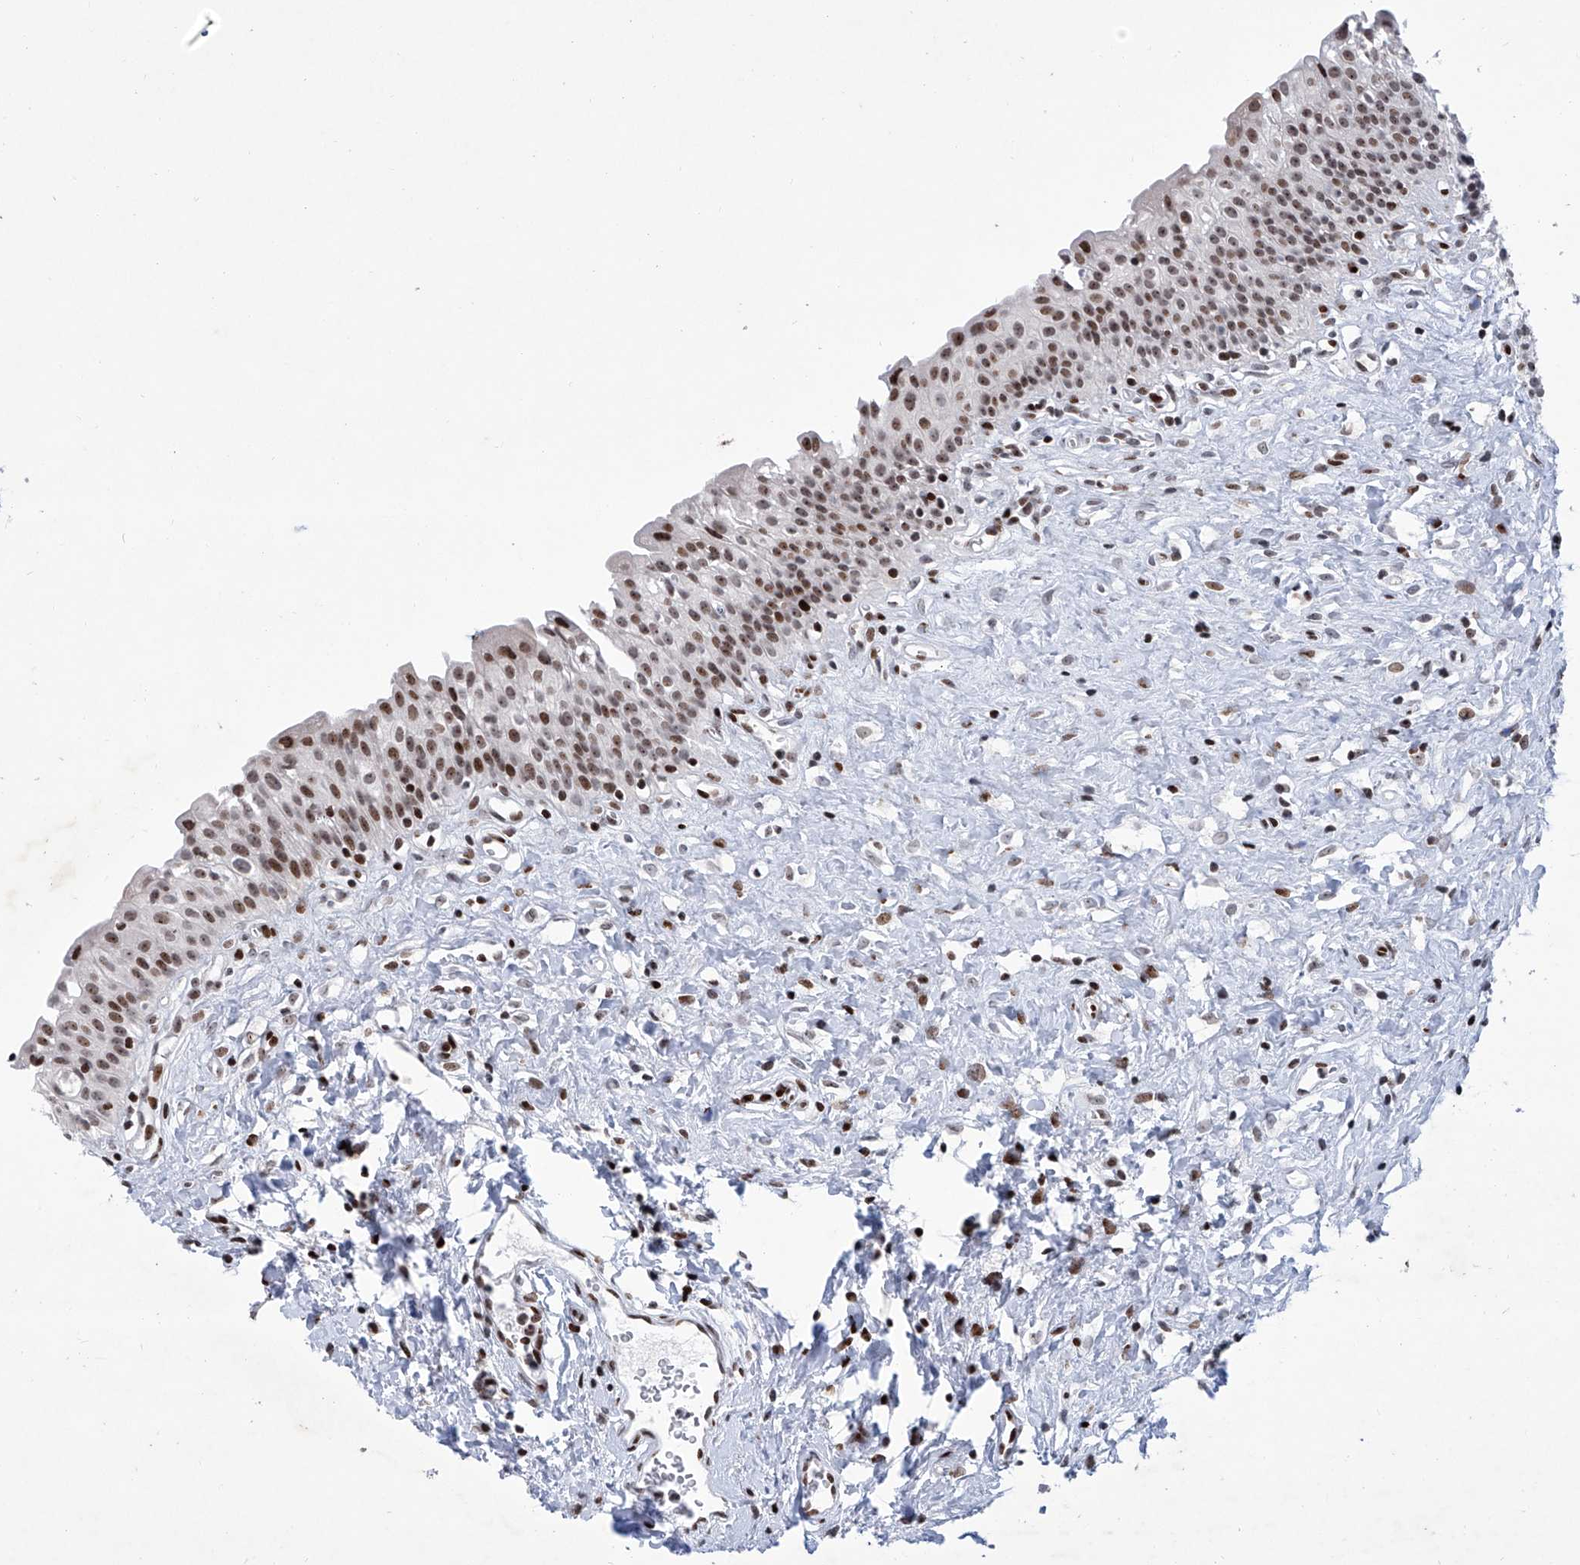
{"staining": {"intensity": "moderate", "quantity": ">75%", "location": "nuclear"}, "tissue": "urinary bladder", "cell_type": "Urothelial cells", "image_type": "normal", "snomed": [{"axis": "morphology", "description": "Normal tissue, NOS"}, {"axis": "topography", "description": "Urinary bladder"}], "caption": "High-power microscopy captured an IHC histopathology image of unremarkable urinary bladder, revealing moderate nuclear staining in approximately >75% of urothelial cells.", "gene": "HEY2", "patient": {"sex": "male", "age": 51}}